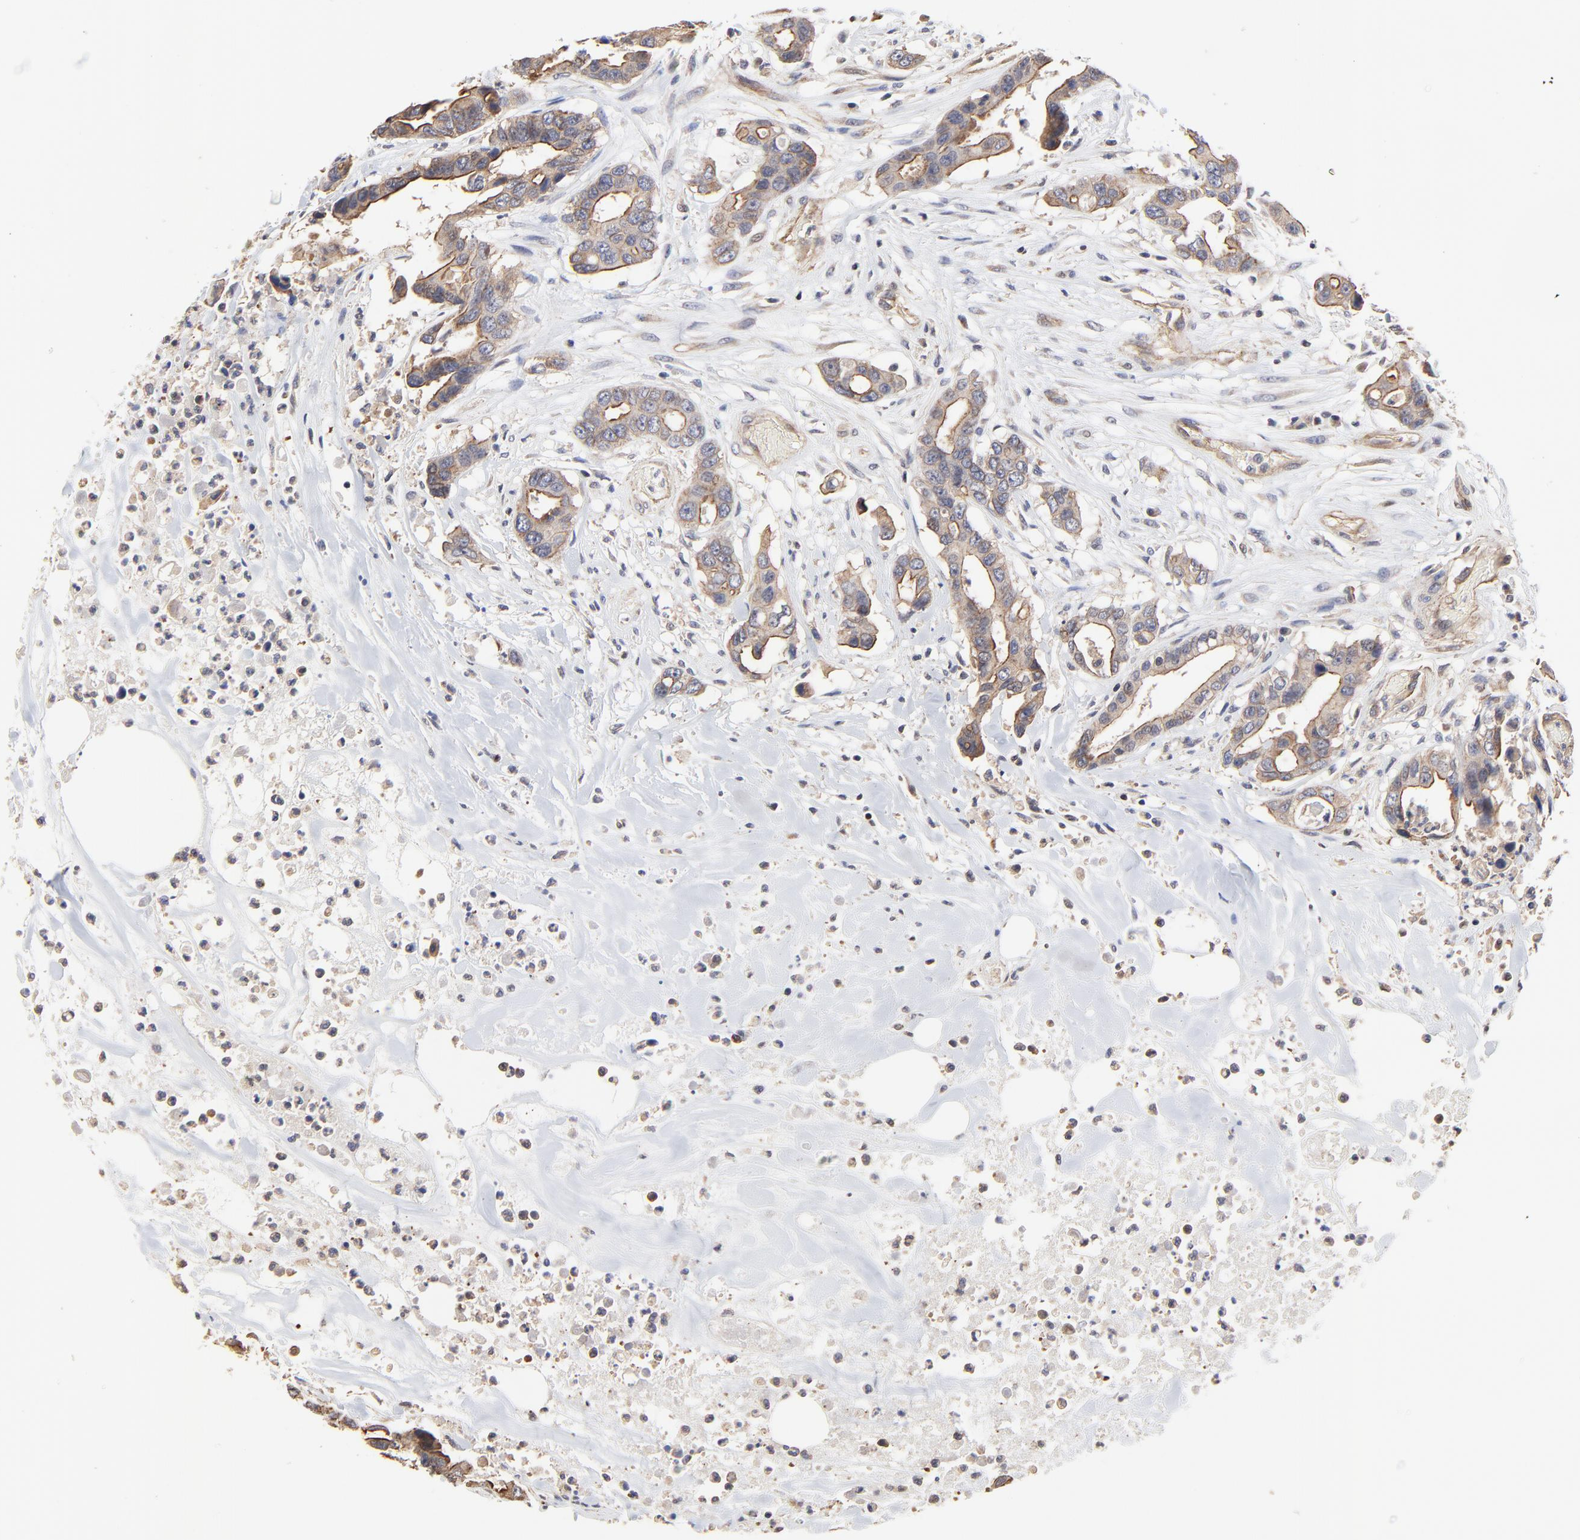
{"staining": {"intensity": "weak", "quantity": ">75%", "location": "cytoplasmic/membranous"}, "tissue": "colorectal cancer", "cell_type": "Tumor cells", "image_type": "cancer", "snomed": [{"axis": "morphology", "description": "Adenocarcinoma, NOS"}, {"axis": "topography", "description": "Colon"}], "caption": "A histopathology image of colorectal adenocarcinoma stained for a protein displays weak cytoplasmic/membranous brown staining in tumor cells.", "gene": "ARMT1", "patient": {"sex": "female", "age": 70}}